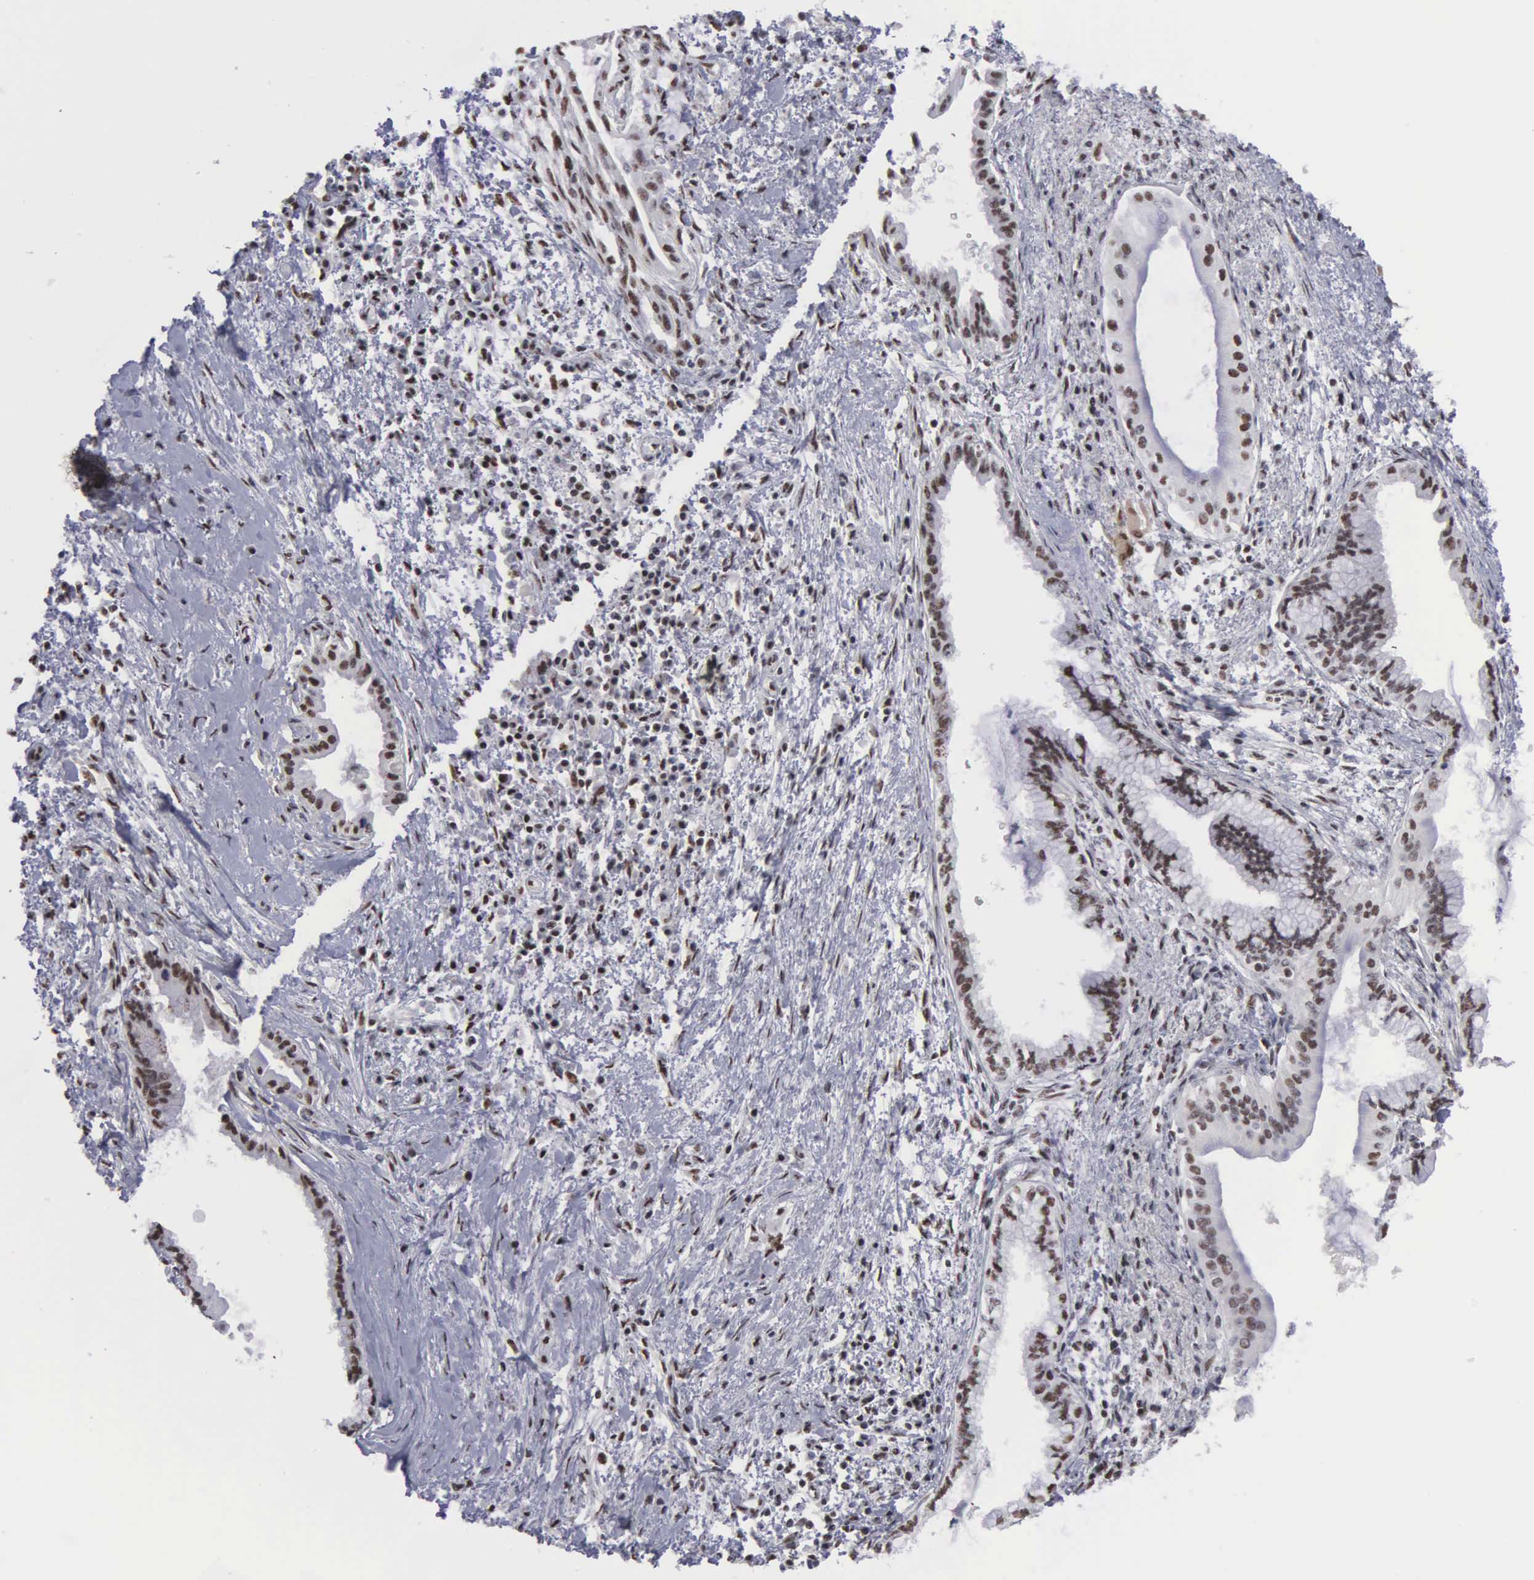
{"staining": {"intensity": "strong", "quantity": "25%-75%", "location": "nuclear"}, "tissue": "pancreatic cancer", "cell_type": "Tumor cells", "image_type": "cancer", "snomed": [{"axis": "morphology", "description": "Adenocarcinoma, NOS"}, {"axis": "topography", "description": "Pancreas"}], "caption": "Human pancreatic cancer (adenocarcinoma) stained for a protein (brown) shows strong nuclear positive positivity in about 25%-75% of tumor cells.", "gene": "KIAA0586", "patient": {"sex": "female", "age": 64}}